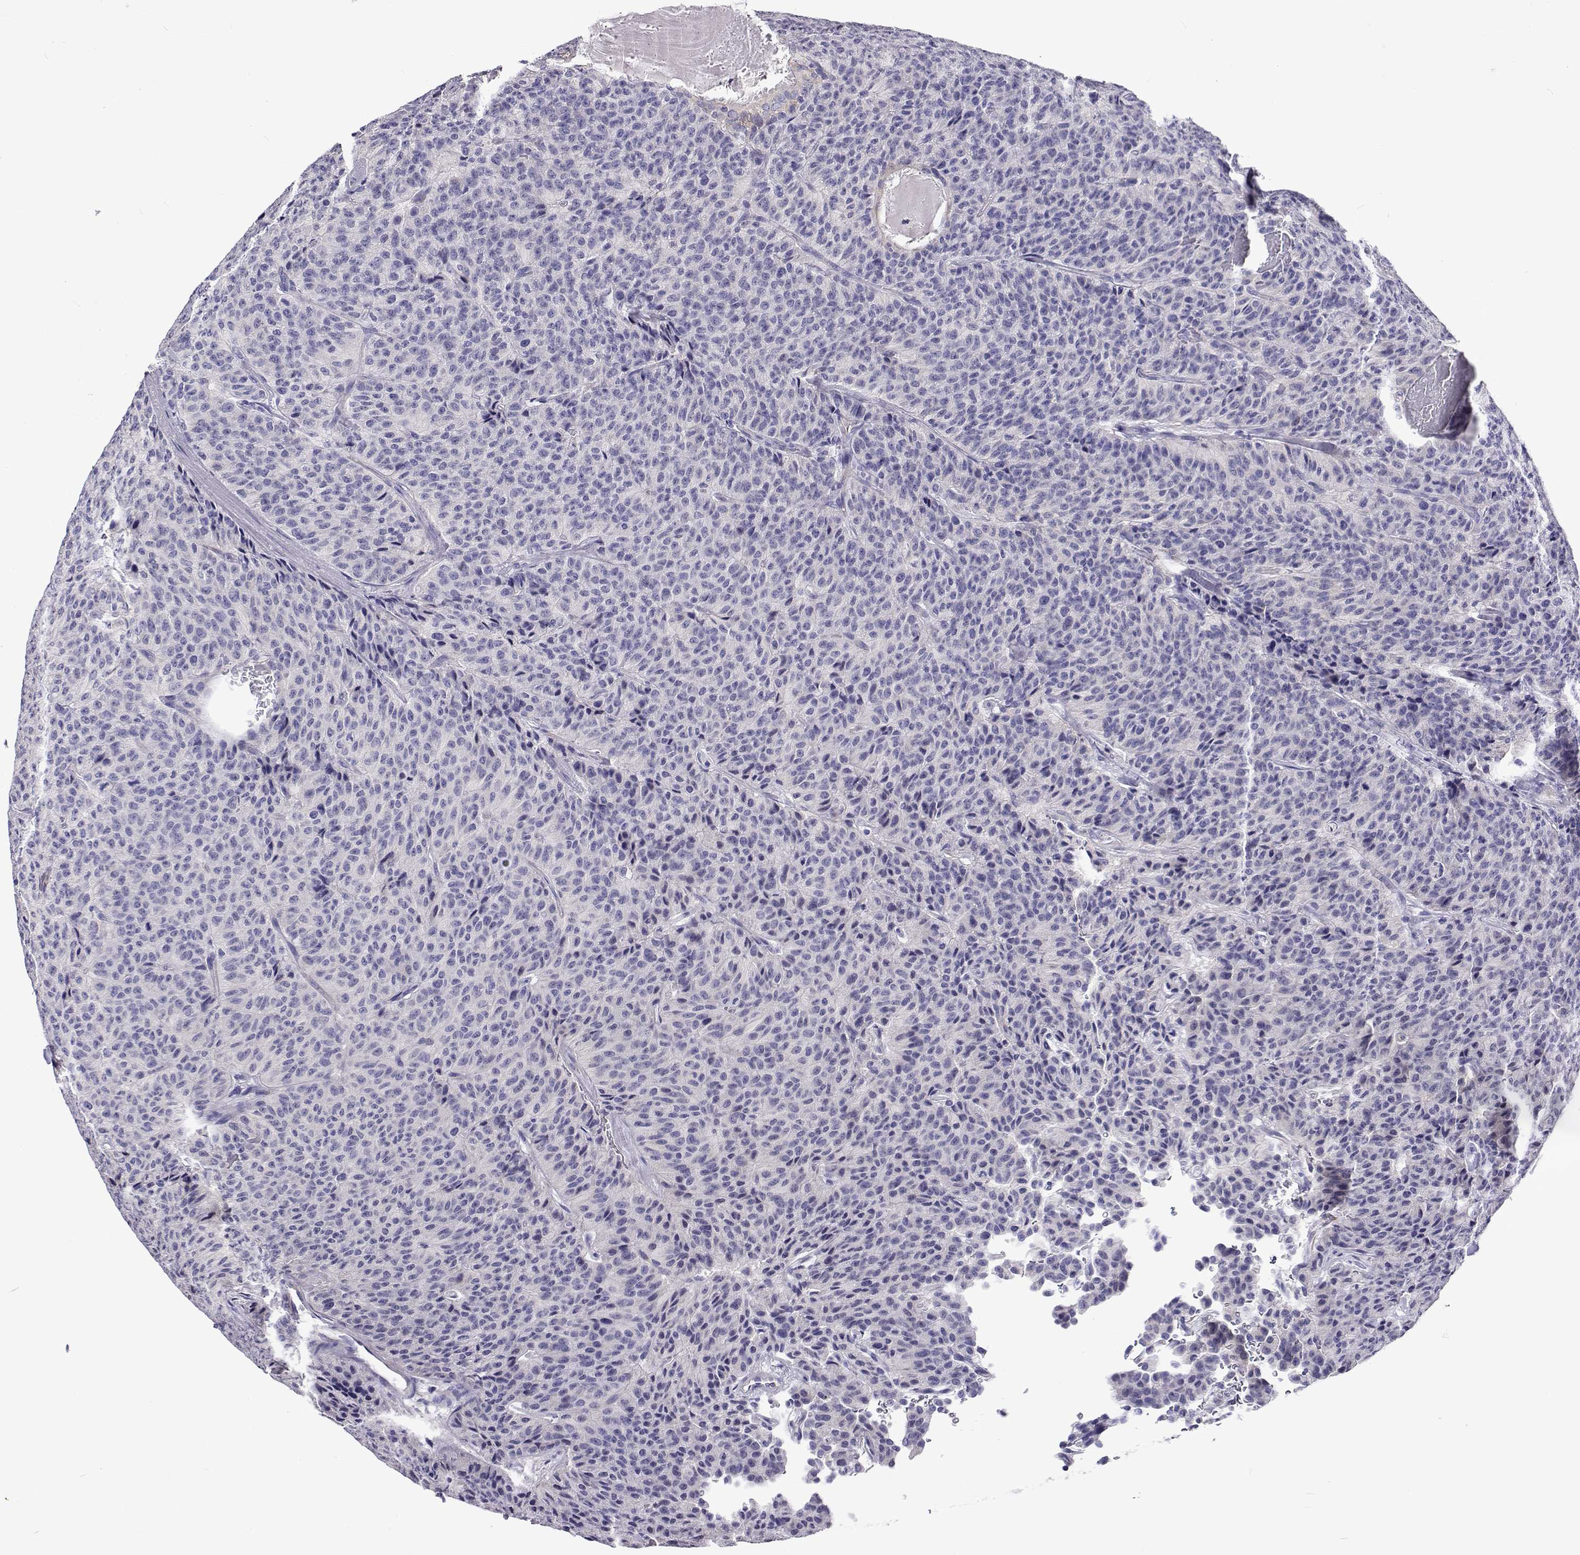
{"staining": {"intensity": "negative", "quantity": "none", "location": "none"}, "tissue": "carcinoid", "cell_type": "Tumor cells", "image_type": "cancer", "snomed": [{"axis": "morphology", "description": "Carcinoid, malignant, NOS"}, {"axis": "topography", "description": "Lung"}], "caption": "Carcinoid (malignant) was stained to show a protein in brown. There is no significant expression in tumor cells.", "gene": "LHFPL7", "patient": {"sex": "male", "age": 71}}